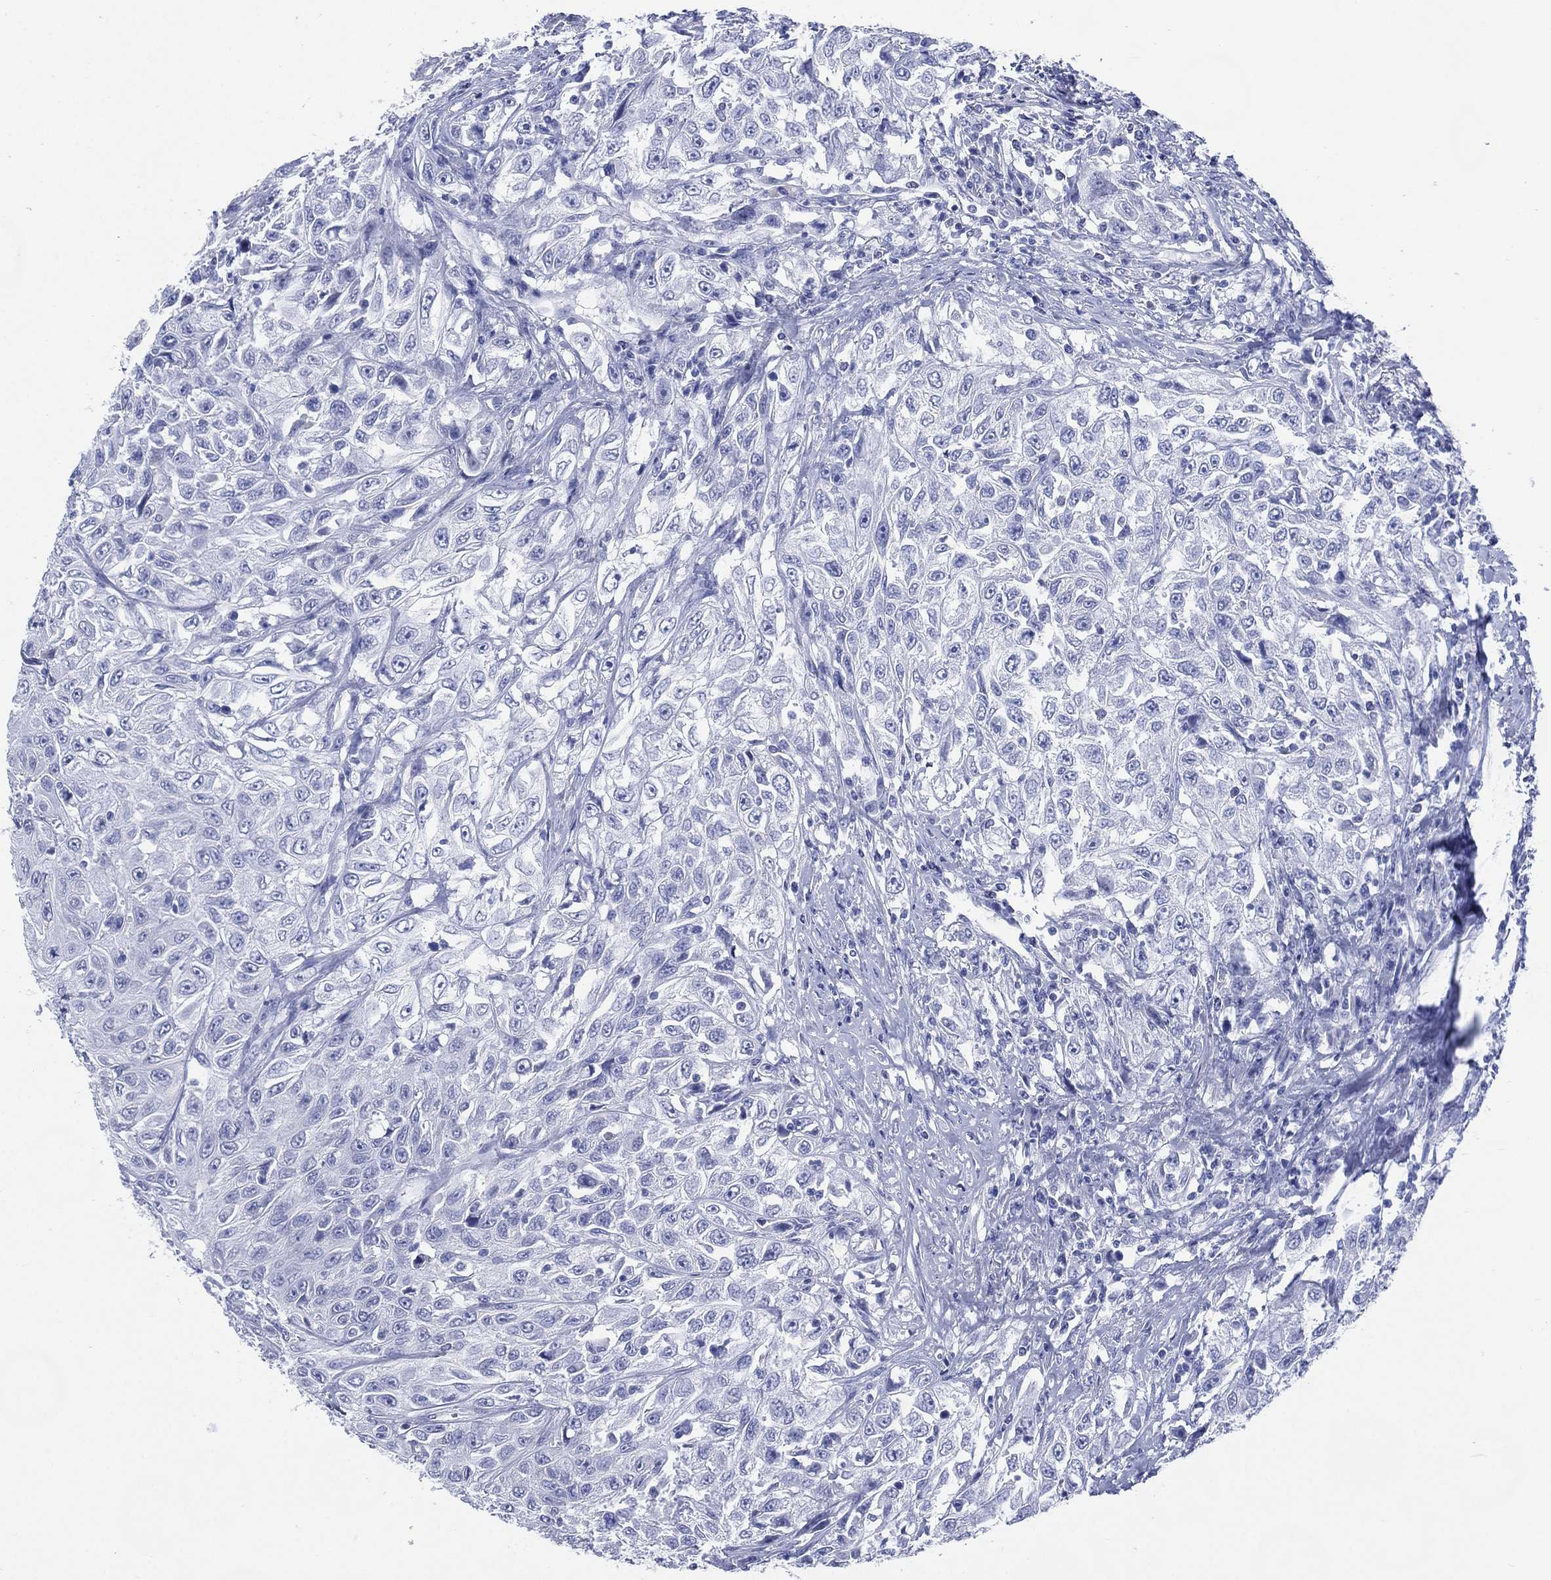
{"staining": {"intensity": "negative", "quantity": "none", "location": "none"}, "tissue": "urothelial cancer", "cell_type": "Tumor cells", "image_type": "cancer", "snomed": [{"axis": "morphology", "description": "Urothelial carcinoma, High grade"}, {"axis": "topography", "description": "Urinary bladder"}], "caption": "This is an immunohistochemistry micrograph of urothelial carcinoma (high-grade). There is no expression in tumor cells.", "gene": "TMEM247", "patient": {"sex": "female", "age": 56}}